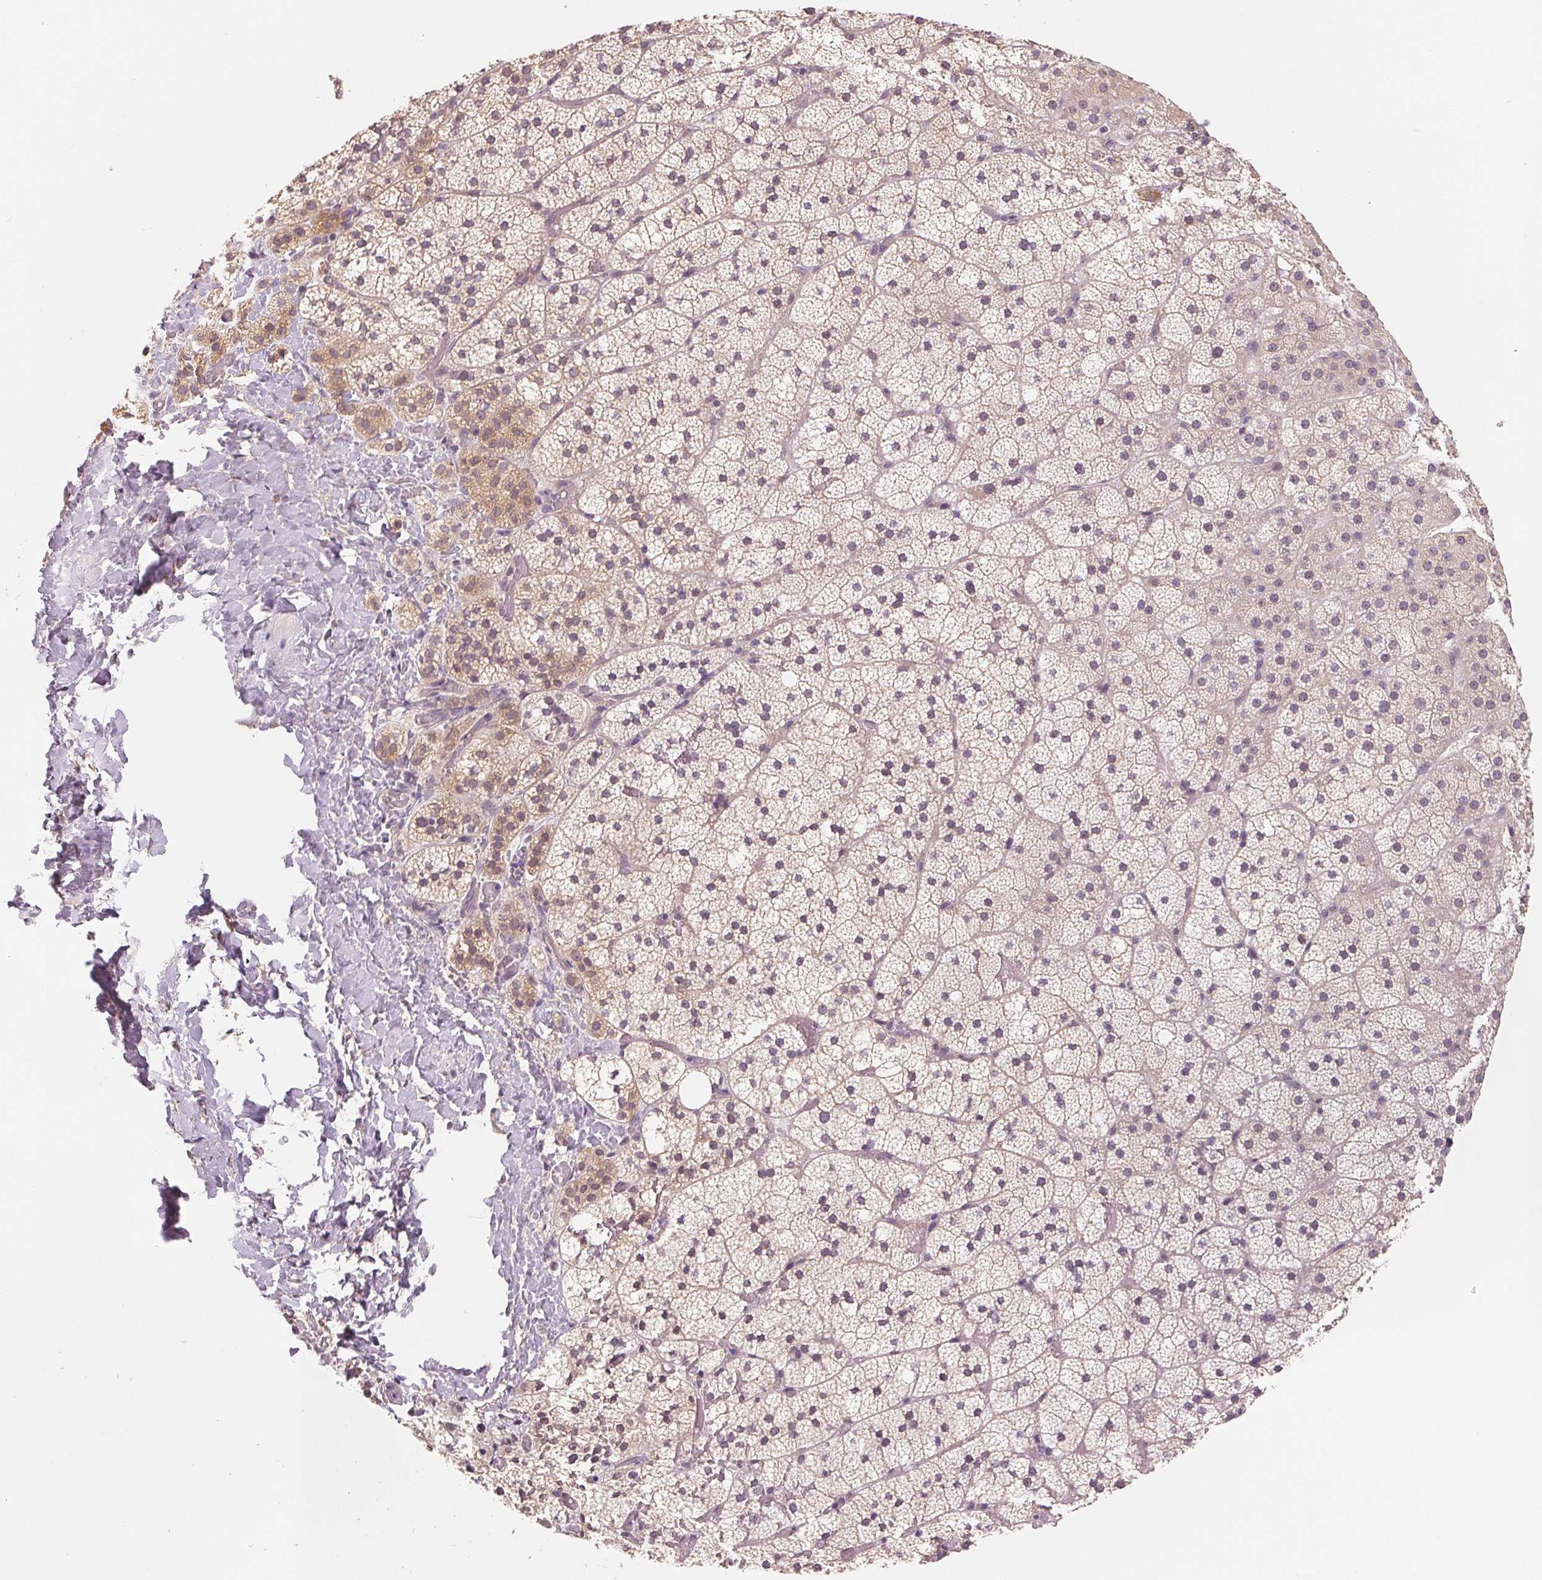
{"staining": {"intensity": "weak", "quantity": "25%-75%", "location": "cytoplasmic/membranous"}, "tissue": "adrenal gland", "cell_type": "Glandular cells", "image_type": "normal", "snomed": [{"axis": "morphology", "description": "Normal tissue, NOS"}, {"axis": "topography", "description": "Adrenal gland"}], "caption": "Immunohistochemical staining of normal human adrenal gland displays weak cytoplasmic/membranous protein staining in approximately 25%-75% of glandular cells.", "gene": "CFC1B", "patient": {"sex": "male", "age": 53}}